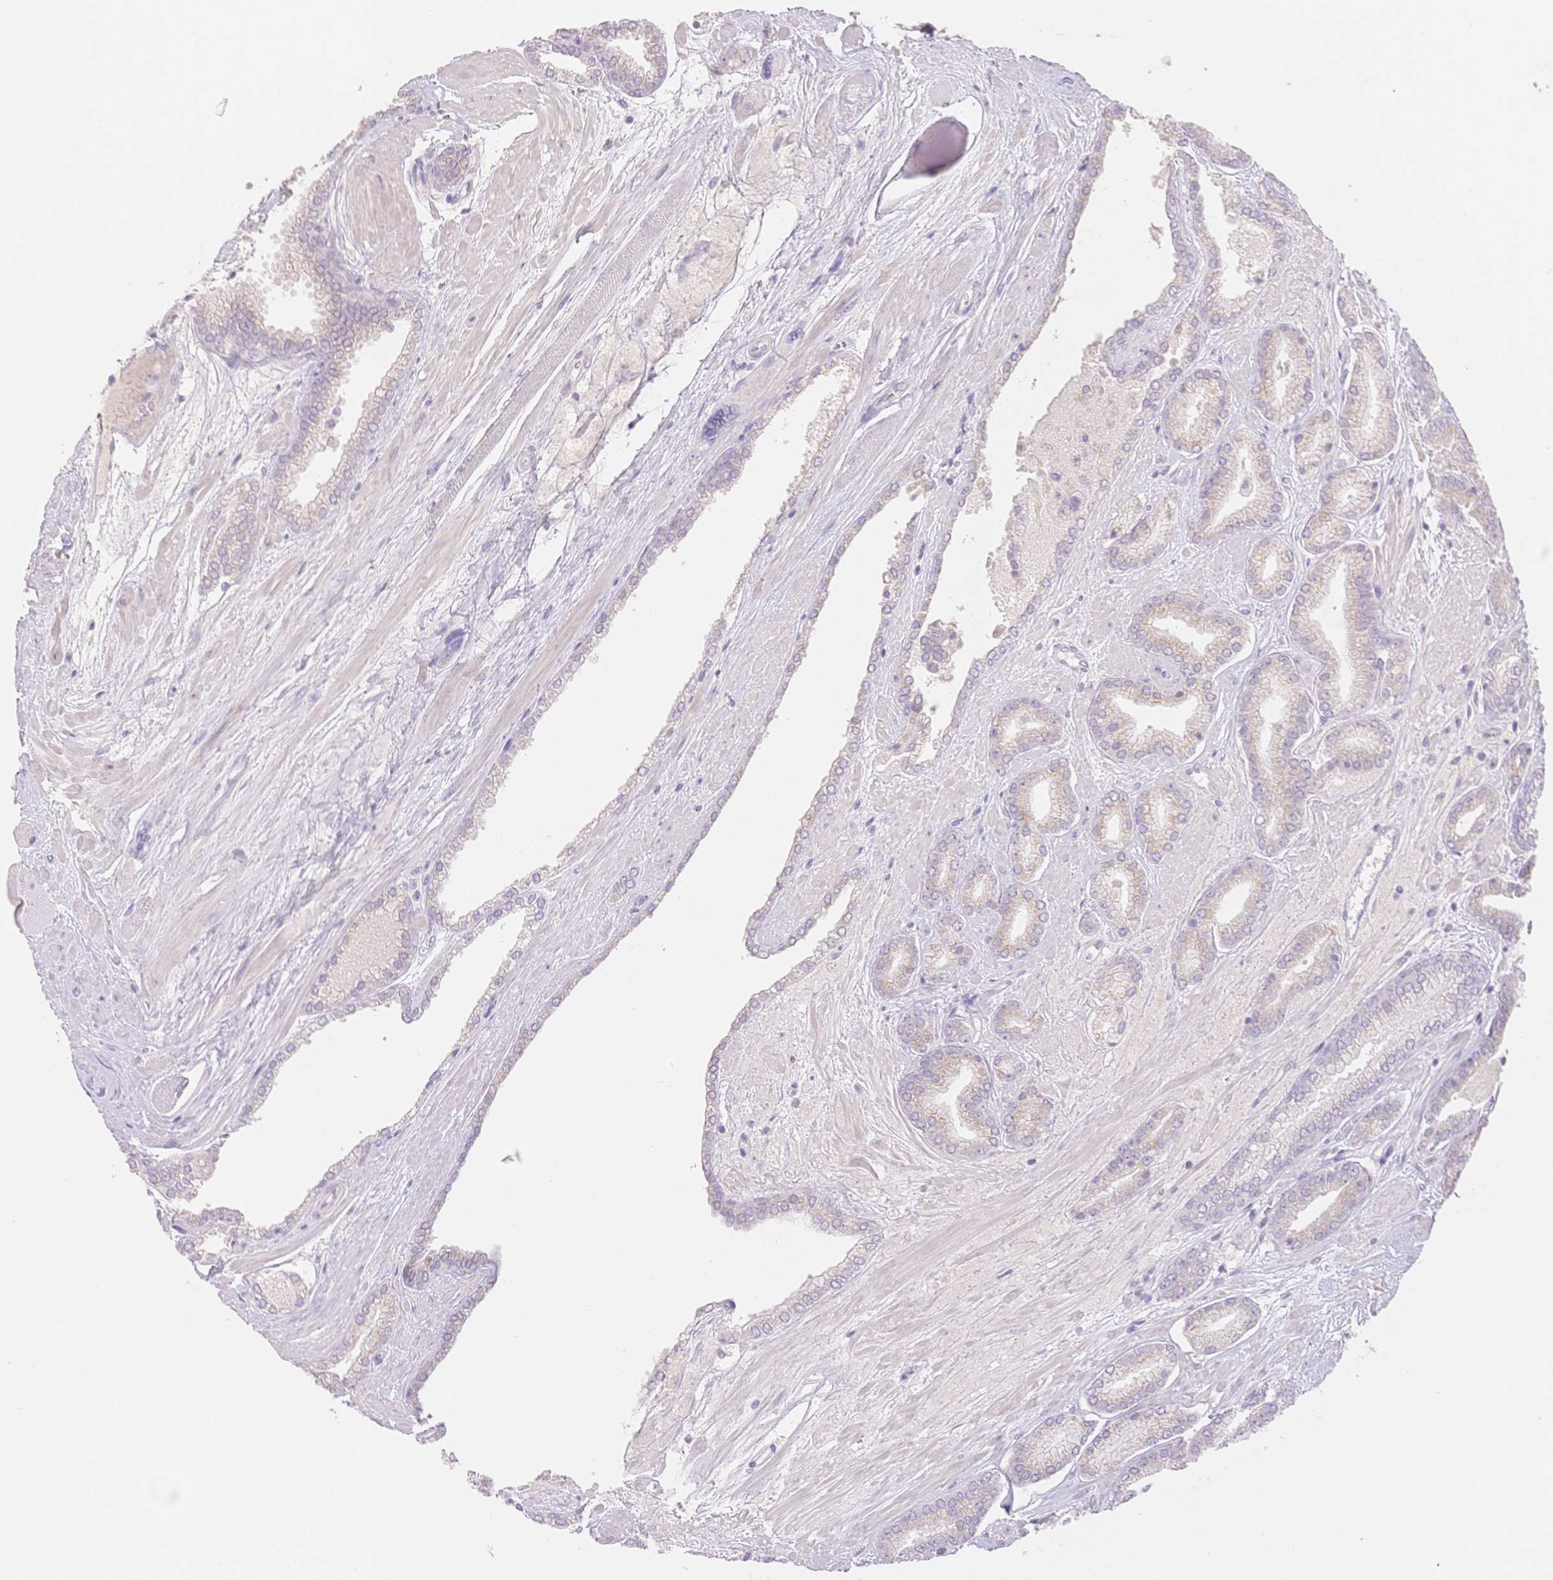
{"staining": {"intensity": "weak", "quantity": "<25%", "location": "cytoplasmic/membranous"}, "tissue": "prostate cancer", "cell_type": "Tumor cells", "image_type": "cancer", "snomed": [{"axis": "morphology", "description": "Adenocarcinoma, High grade"}, {"axis": "topography", "description": "Prostate"}], "caption": "Immunohistochemistry (IHC) micrograph of neoplastic tissue: high-grade adenocarcinoma (prostate) stained with DAB reveals no significant protein expression in tumor cells. The staining was performed using DAB to visualize the protein expression in brown, while the nuclei were stained in blue with hematoxylin (Magnification: 20x).", "gene": "SUV39H2", "patient": {"sex": "male", "age": 56}}